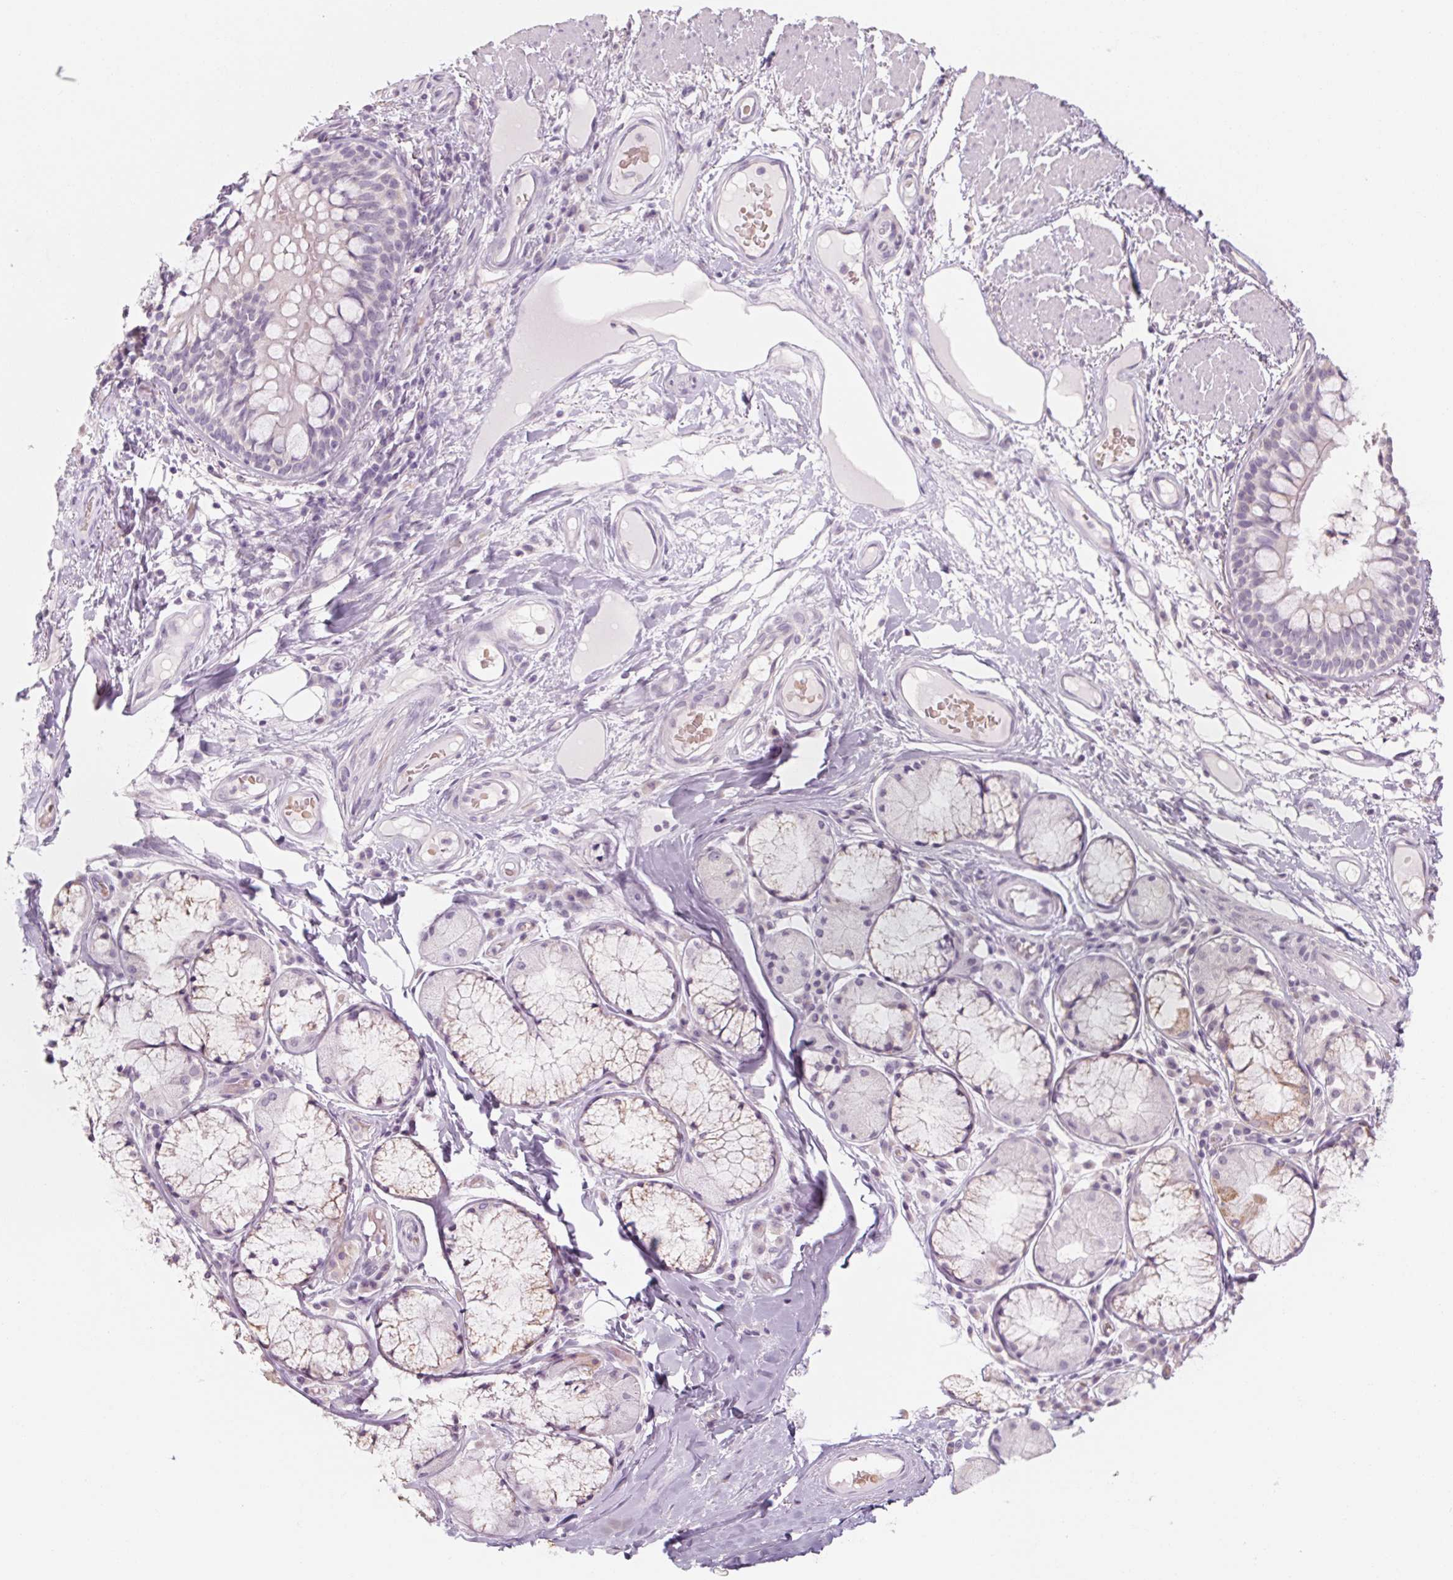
{"staining": {"intensity": "negative", "quantity": "none", "location": "none"}, "tissue": "adipose tissue", "cell_type": "Adipocytes", "image_type": "normal", "snomed": [{"axis": "morphology", "description": "Normal tissue, NOS"}, {"axis": "topography", "description": "Cartilage tissue"}, {"axis": "topography", "description": "Bronchus"}], "caption": "Protein analysis of normal adipose tissue displays no significant staining in adipocytes. (Brightfield microscopy of DAB (3,3'-diaminobenzidine) immunohistochemistry (IHC) at high magnification).", "gene": "POU1F1", "patient": {"sex": "male", "age": 64}}